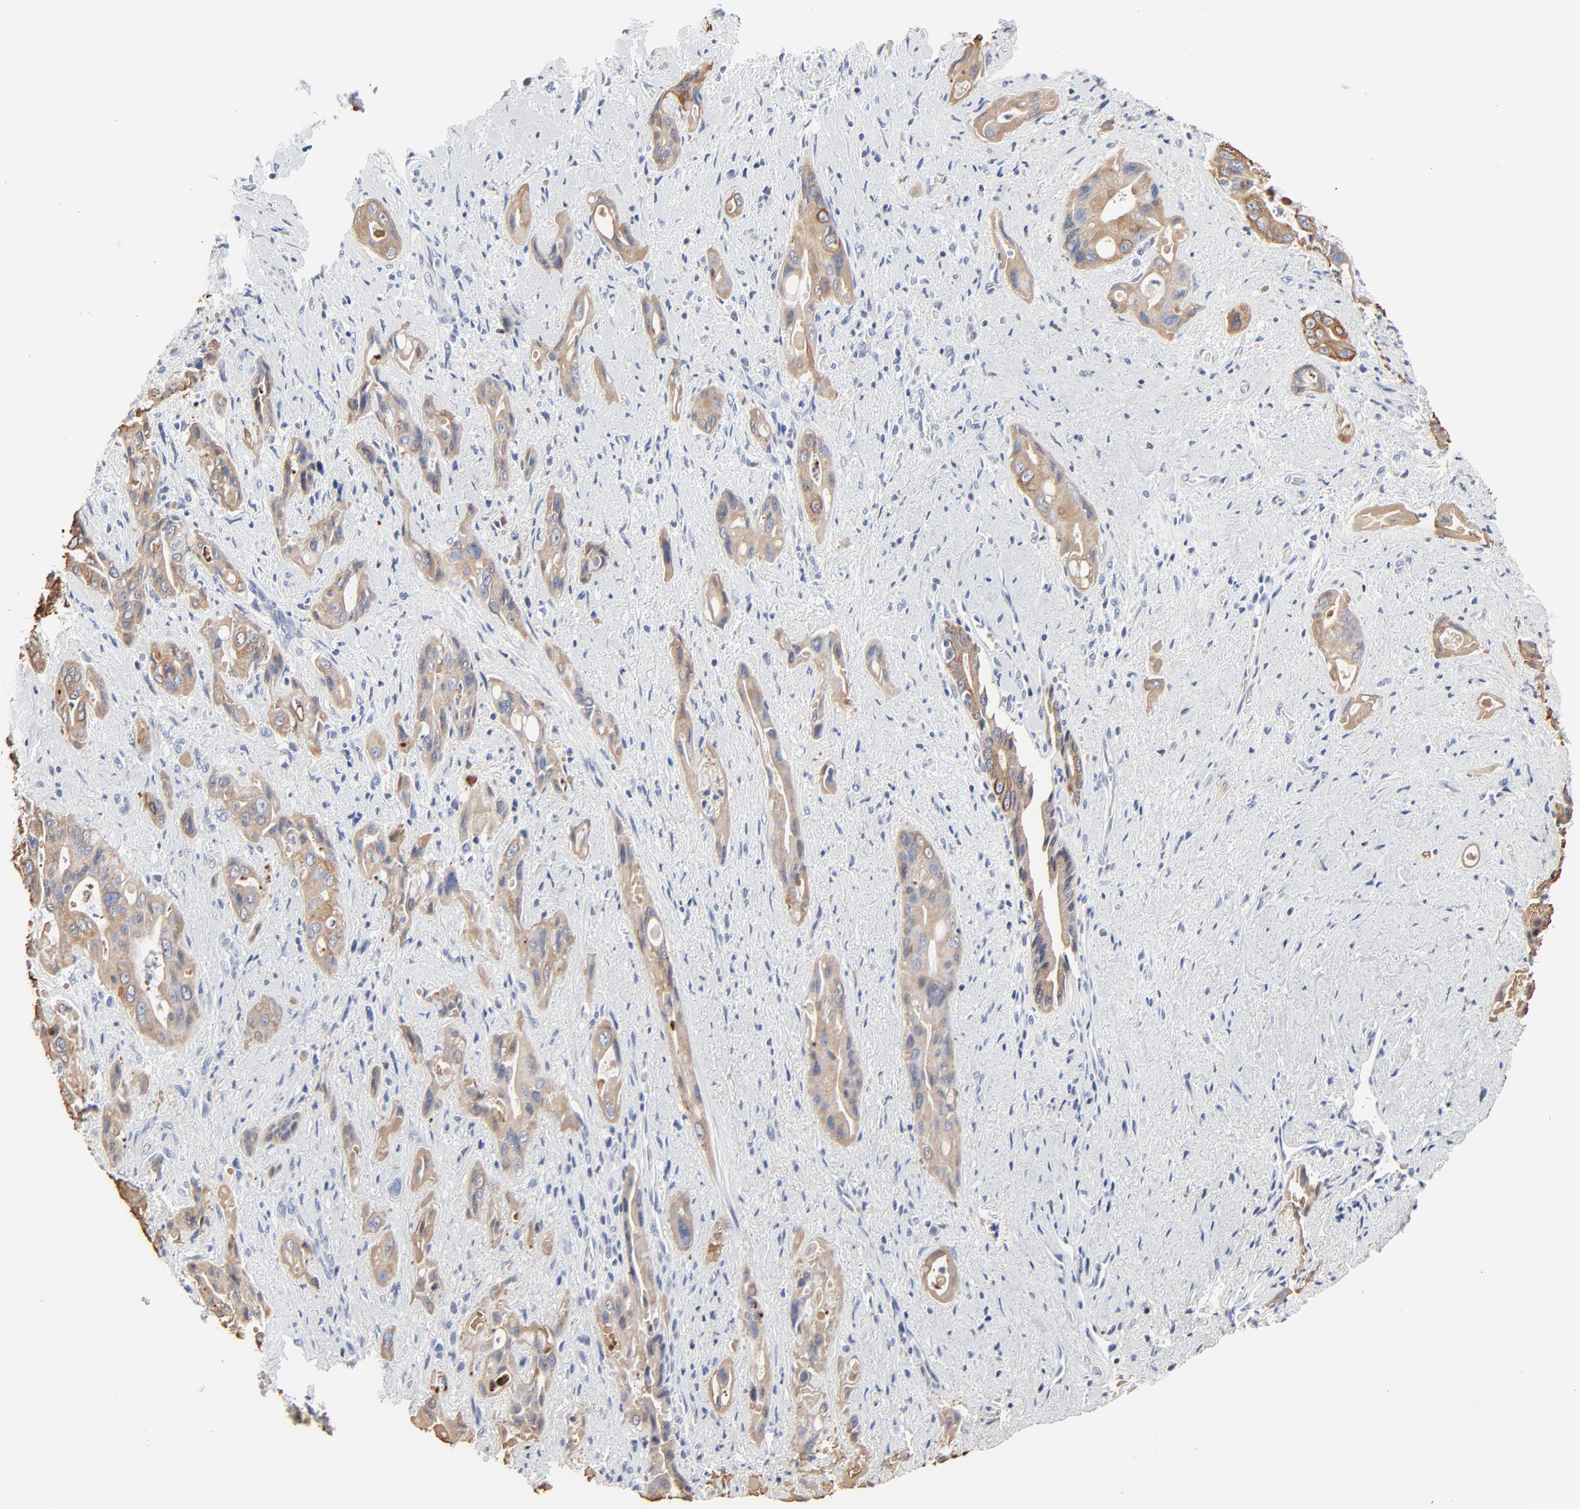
{"staining": {"intensity": "weak", "quantity": ">75%", "location": "cytoplasmic/membranous"}, "tissue": "pancreatic cancer", "cell_type": "Tumor cells", "image_type": "cancer", "snomed": [{"axis": "morphology", "description": "Adenocarcinoma, NOS"}, {"axis": "topography", "description": "Pancreas"}], "caption": "Pancreatic cancer stained for a protein demonstrates weak cytoplasmic/membranous positivity in tumor cells. (DAB IHC with brightfield microscopy, high magnification).", "gene": "LNX1", "patient": {"sex": "male", "age": 77}}